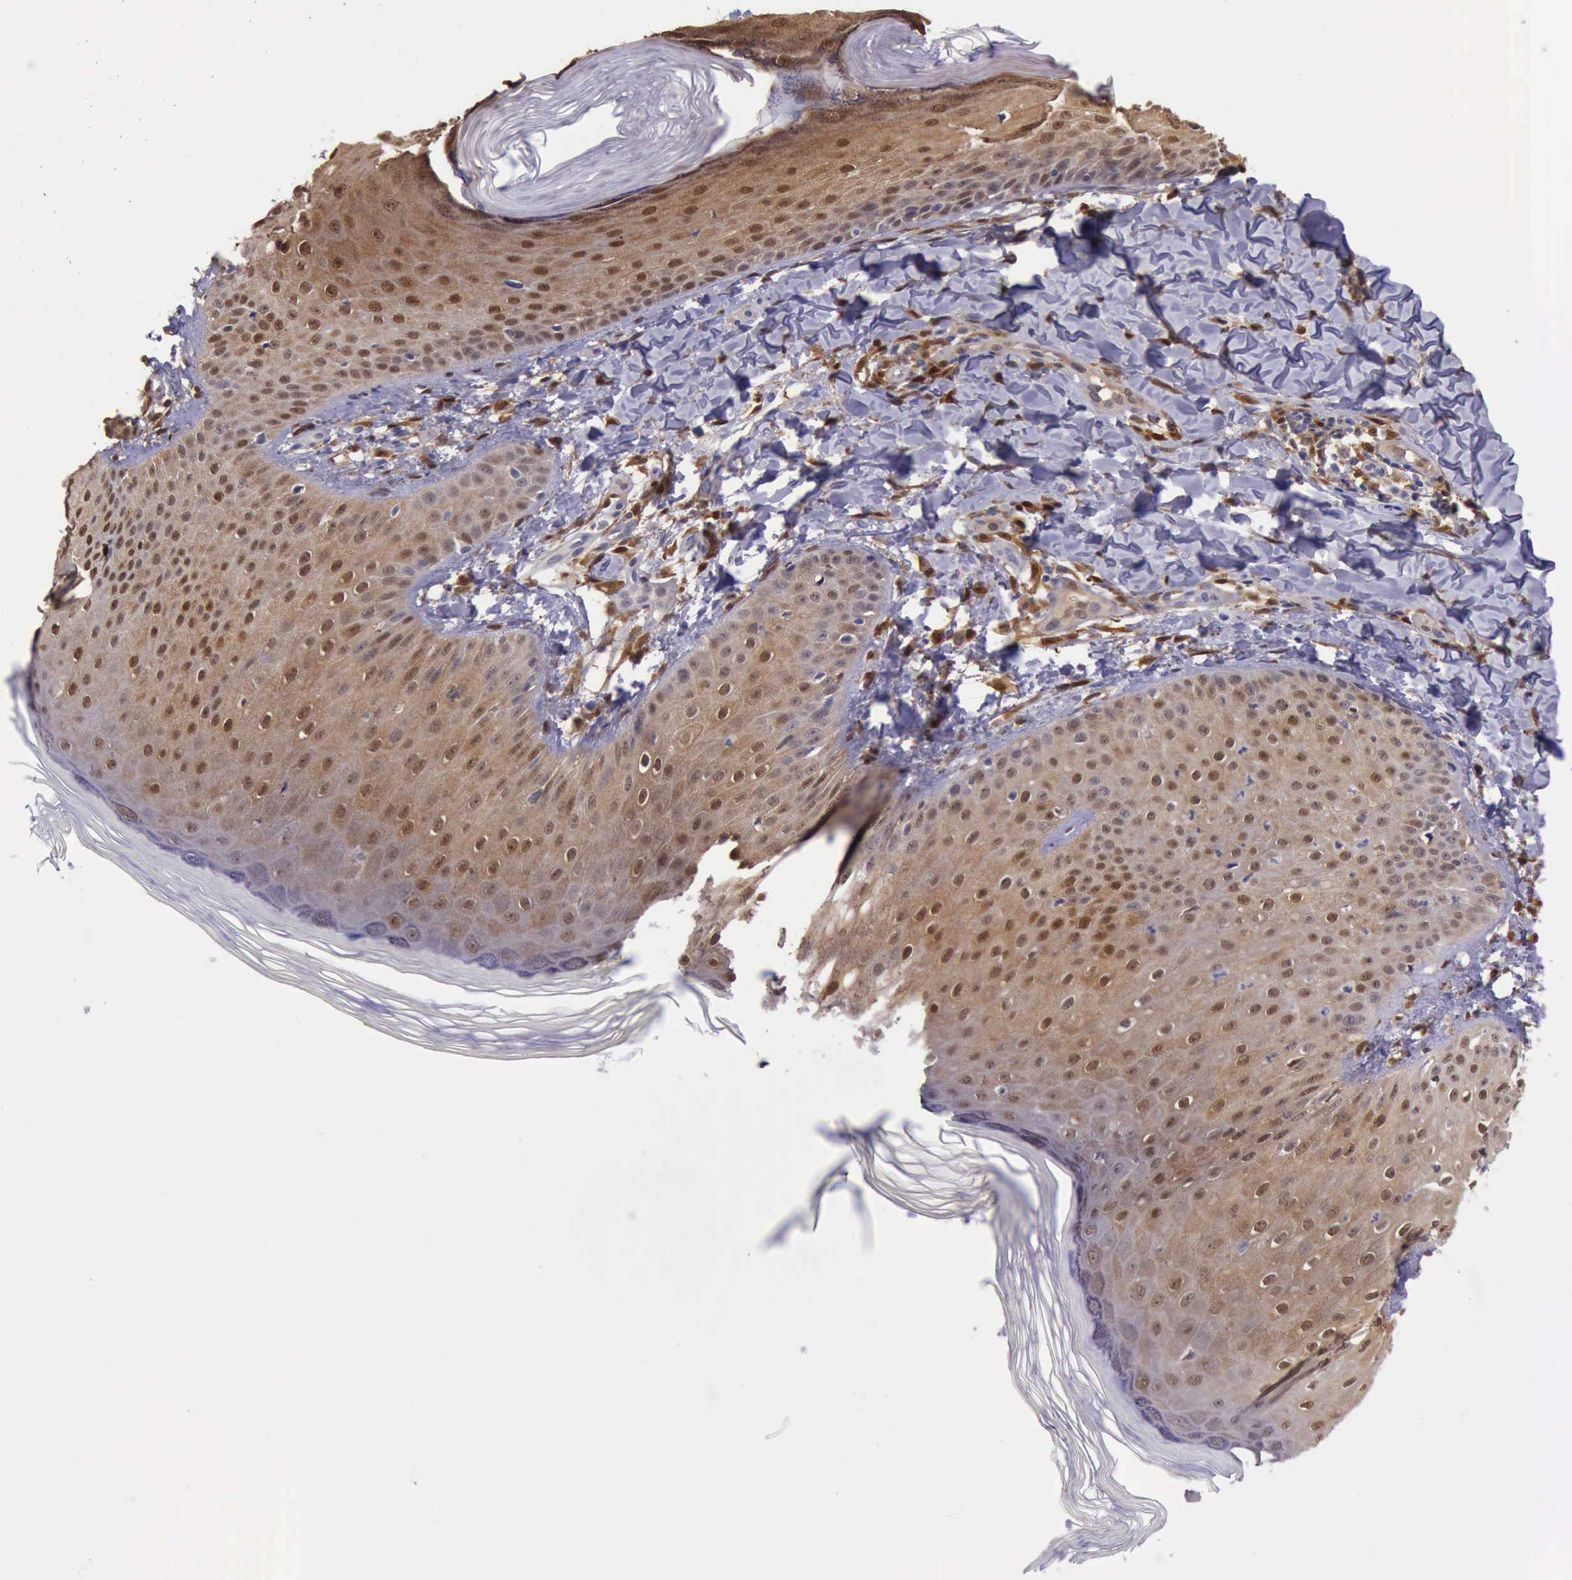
{"staining": {"intensity": "moderate", "quantity": "25%-75%", "location": "cytoplasmic/membranous,nuclear"}, "tissue": "skin", "cell_type": "Epidermal cells", "image_type": "normal", "snomed": [{"axis": "morphology", "description": "Normal tissue, NOS"}, {"axis": "morphology", "description": "Inflammation, NOS"}, {"axis": "topography", "description": "Soft tissue"}, {"axis": "topography", "description": "Anal"}], "caption": "Immunohistochemistry (DAB (3,3'-diaminobenzidine)) staining of benign skin demonstrates moderate cytoplasmic/membranous,nuclear protein staining in about 25%-75% of epidermal cells.", "gene": "TYMP", "patient": {"sex": "female", "age": 15}}